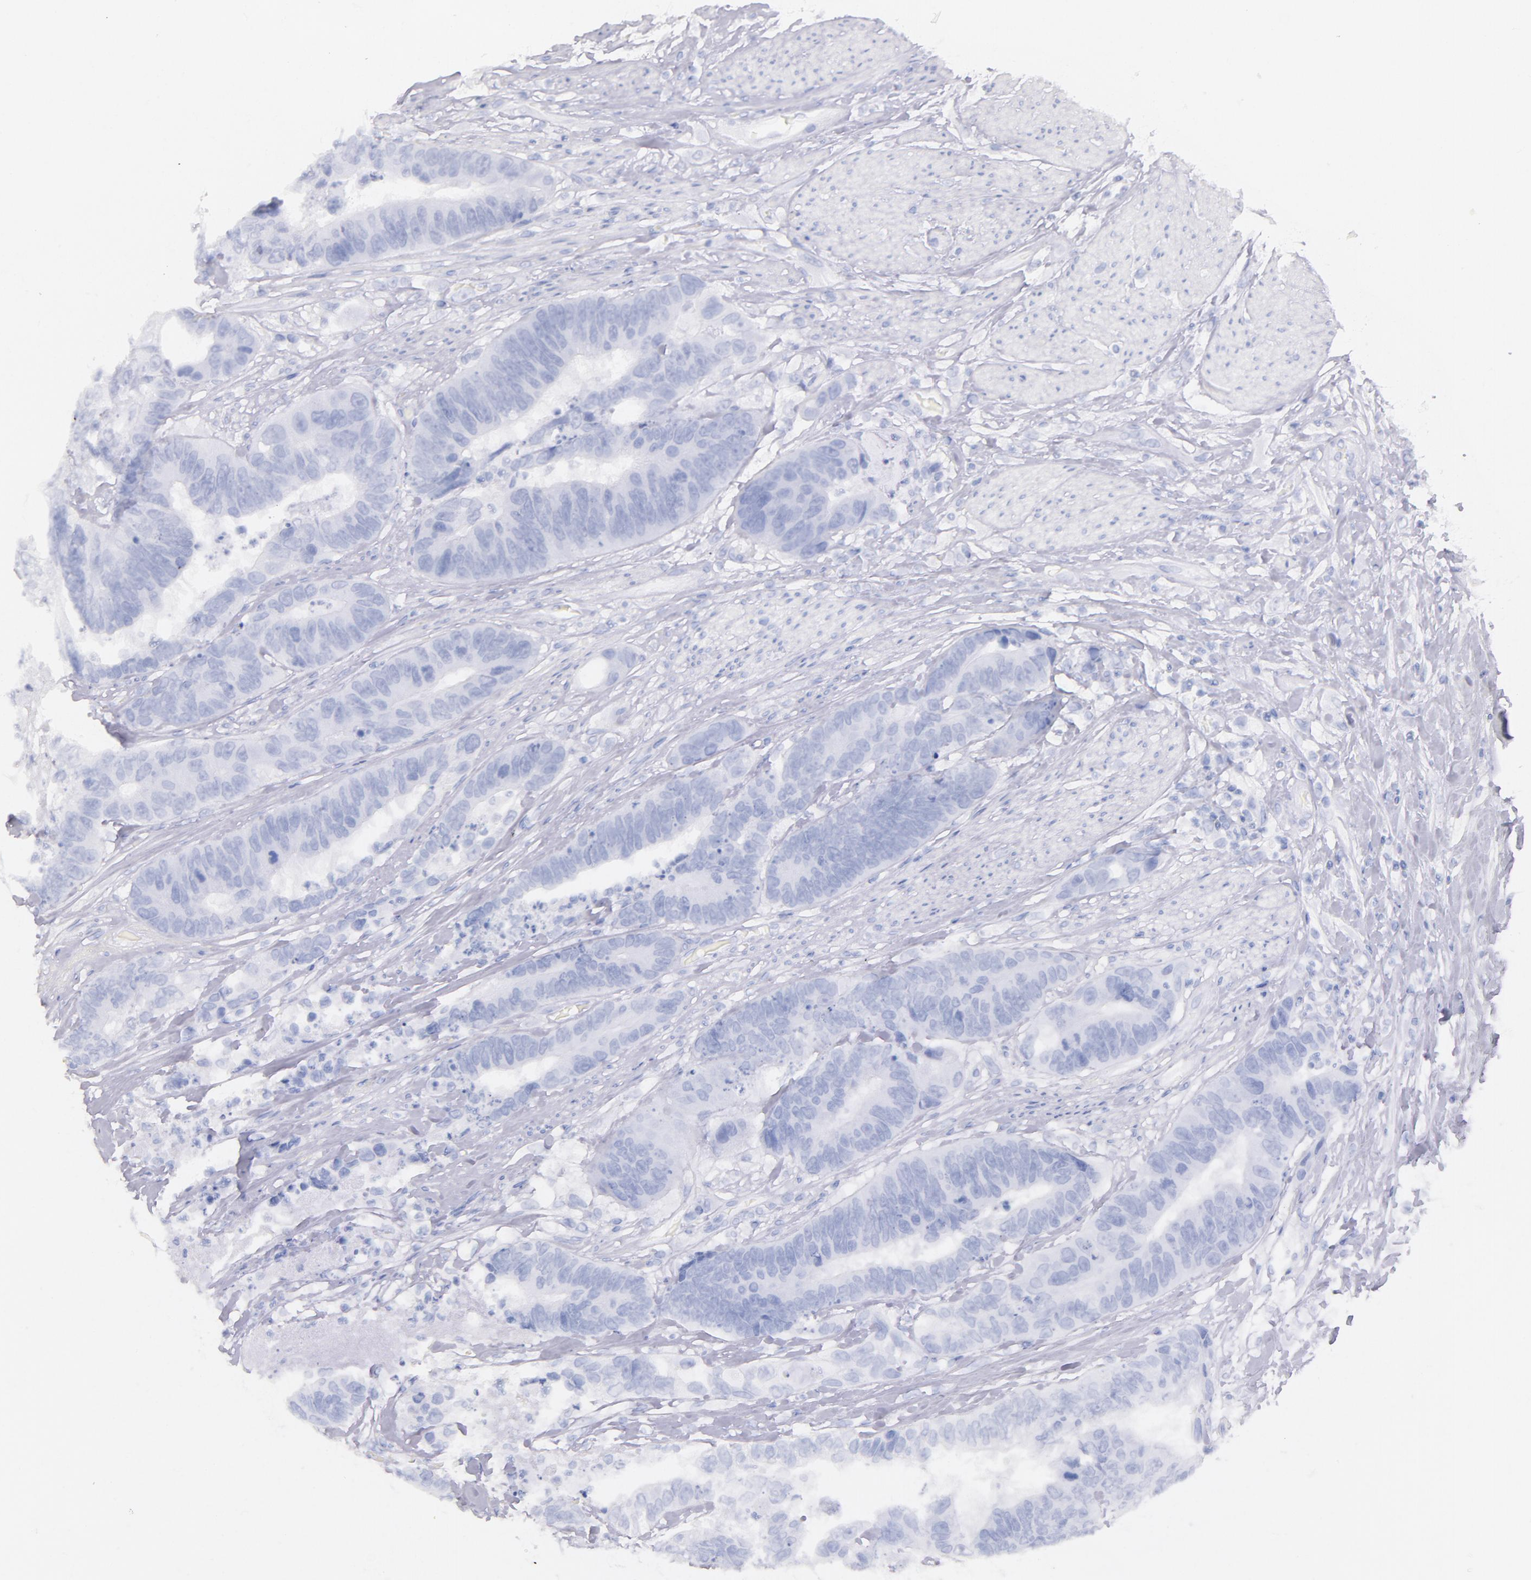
{"staining": {"intensity": "negative", "quantity": "none", "location": "none"}, "tissue": "colorectal cancer", "cell_type": "Tumor cells", "image_type": "cancer", "snomed": [{"axis": "morphology", "description": "Adenocarcinoma, NOS"}, {"axis": "topography", "description": "Rectum"}], "caption": "An immunohistochemistry (IHC) photomicrograph of colorectal adenocarcinoma is shown. There is no staining in tumor cells of colorectal adenocarcinoma.", "gene": "CD44", "patient": {"sex": "female", "age": 65}}